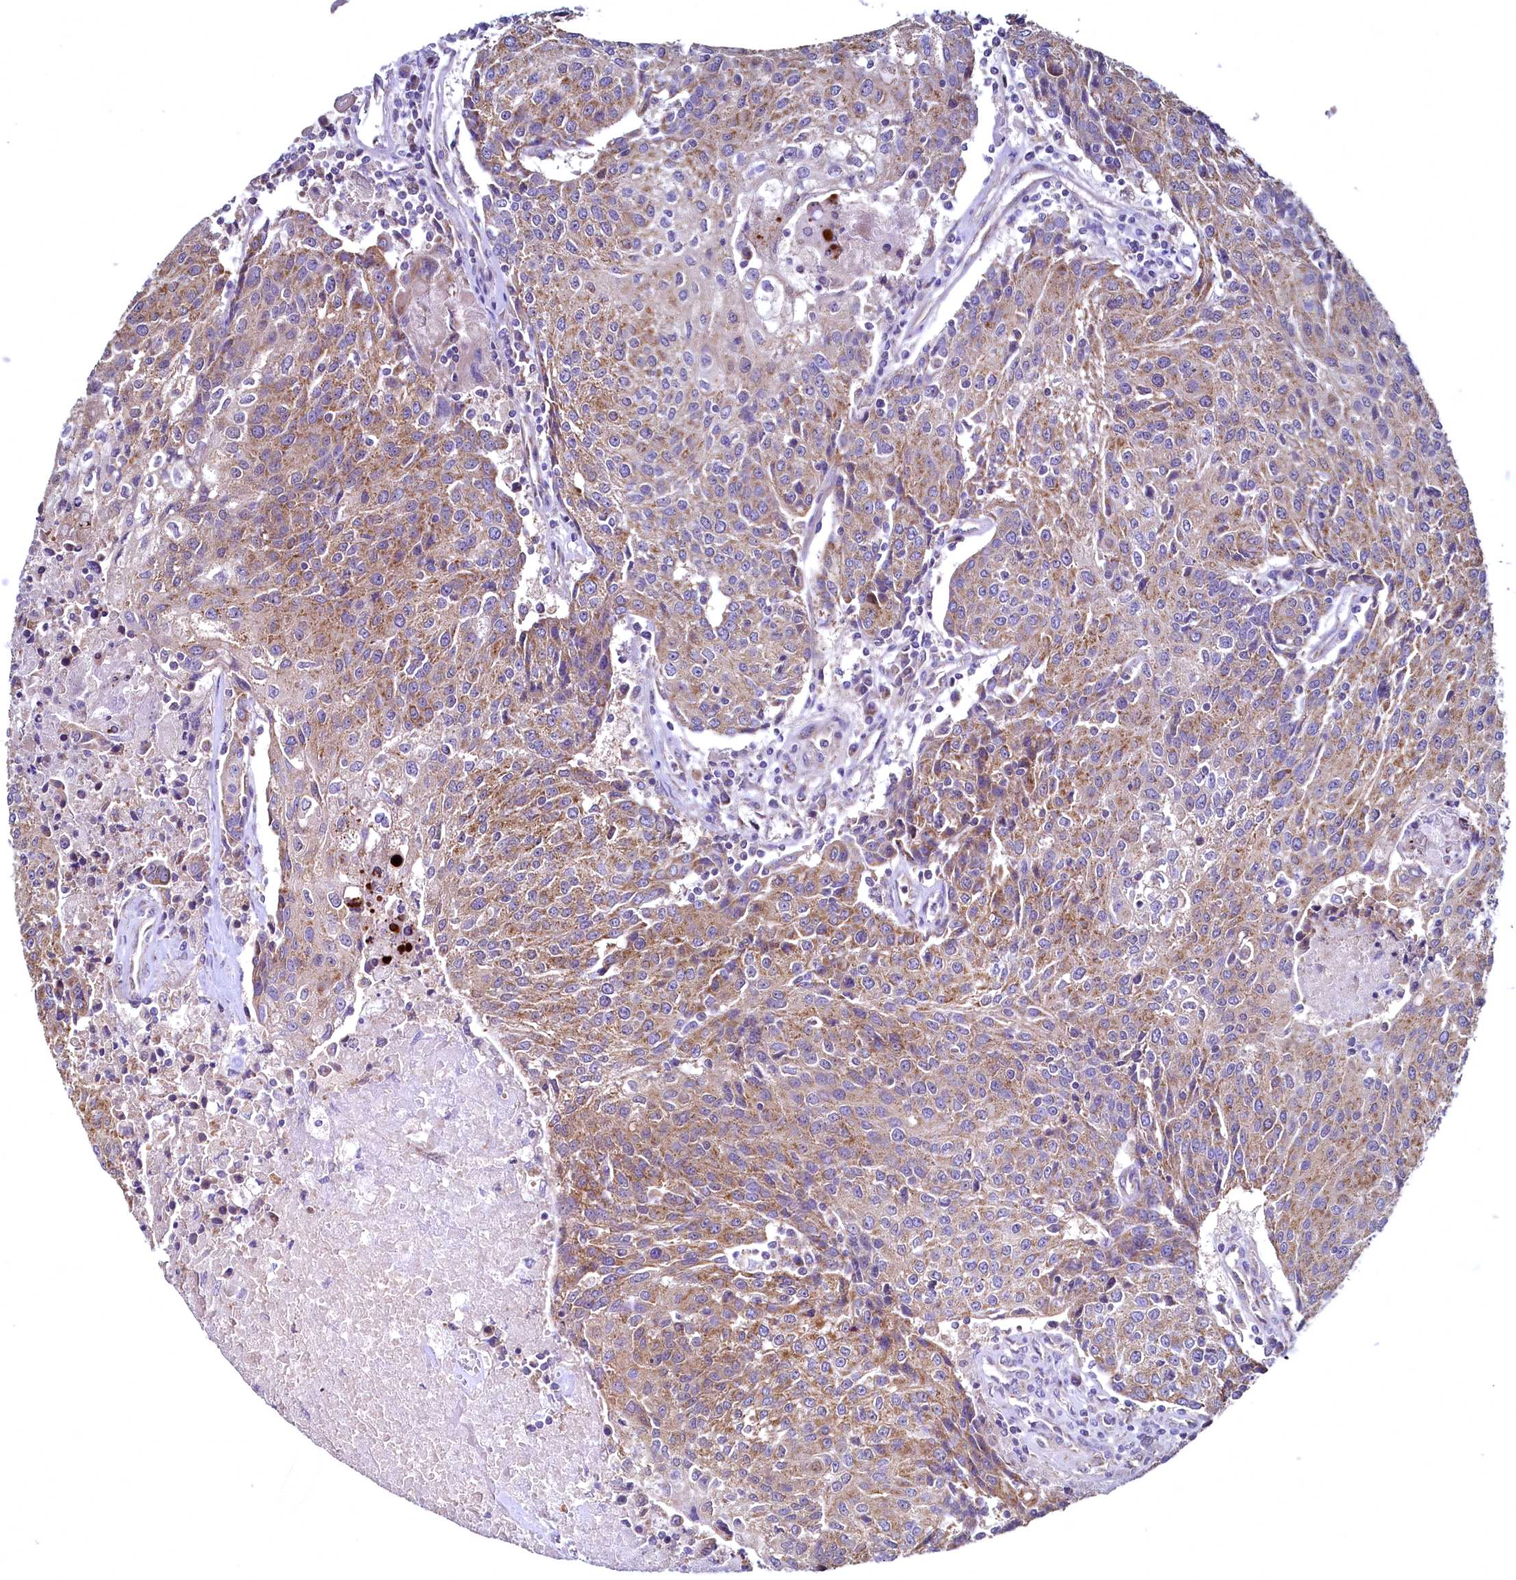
{"staining": {"intensity": "moderate", "quantity": ">75%", "location": "cytoplasmic/membranous"}, "tissue": "urothelial cancer", "cell_type": "Tumor cells", "image_type": "cancer", "snomed": [{"axis": "morphology", "description": "Urothelial carcinoma, High grade"}, {"axis": "topography", "description": "Urinary bladder"}], "caption": "Brown immunohistochemical staining in human urothelial carcinoma (high-grade) displays moderate cytoplasmic/membranous expression in about >75% of tumor cells. (Brightfield microscopy of DAB IHC at high magnification).", "gene": "MRPL57", "patient": {"sex": "female", "age": 85}}